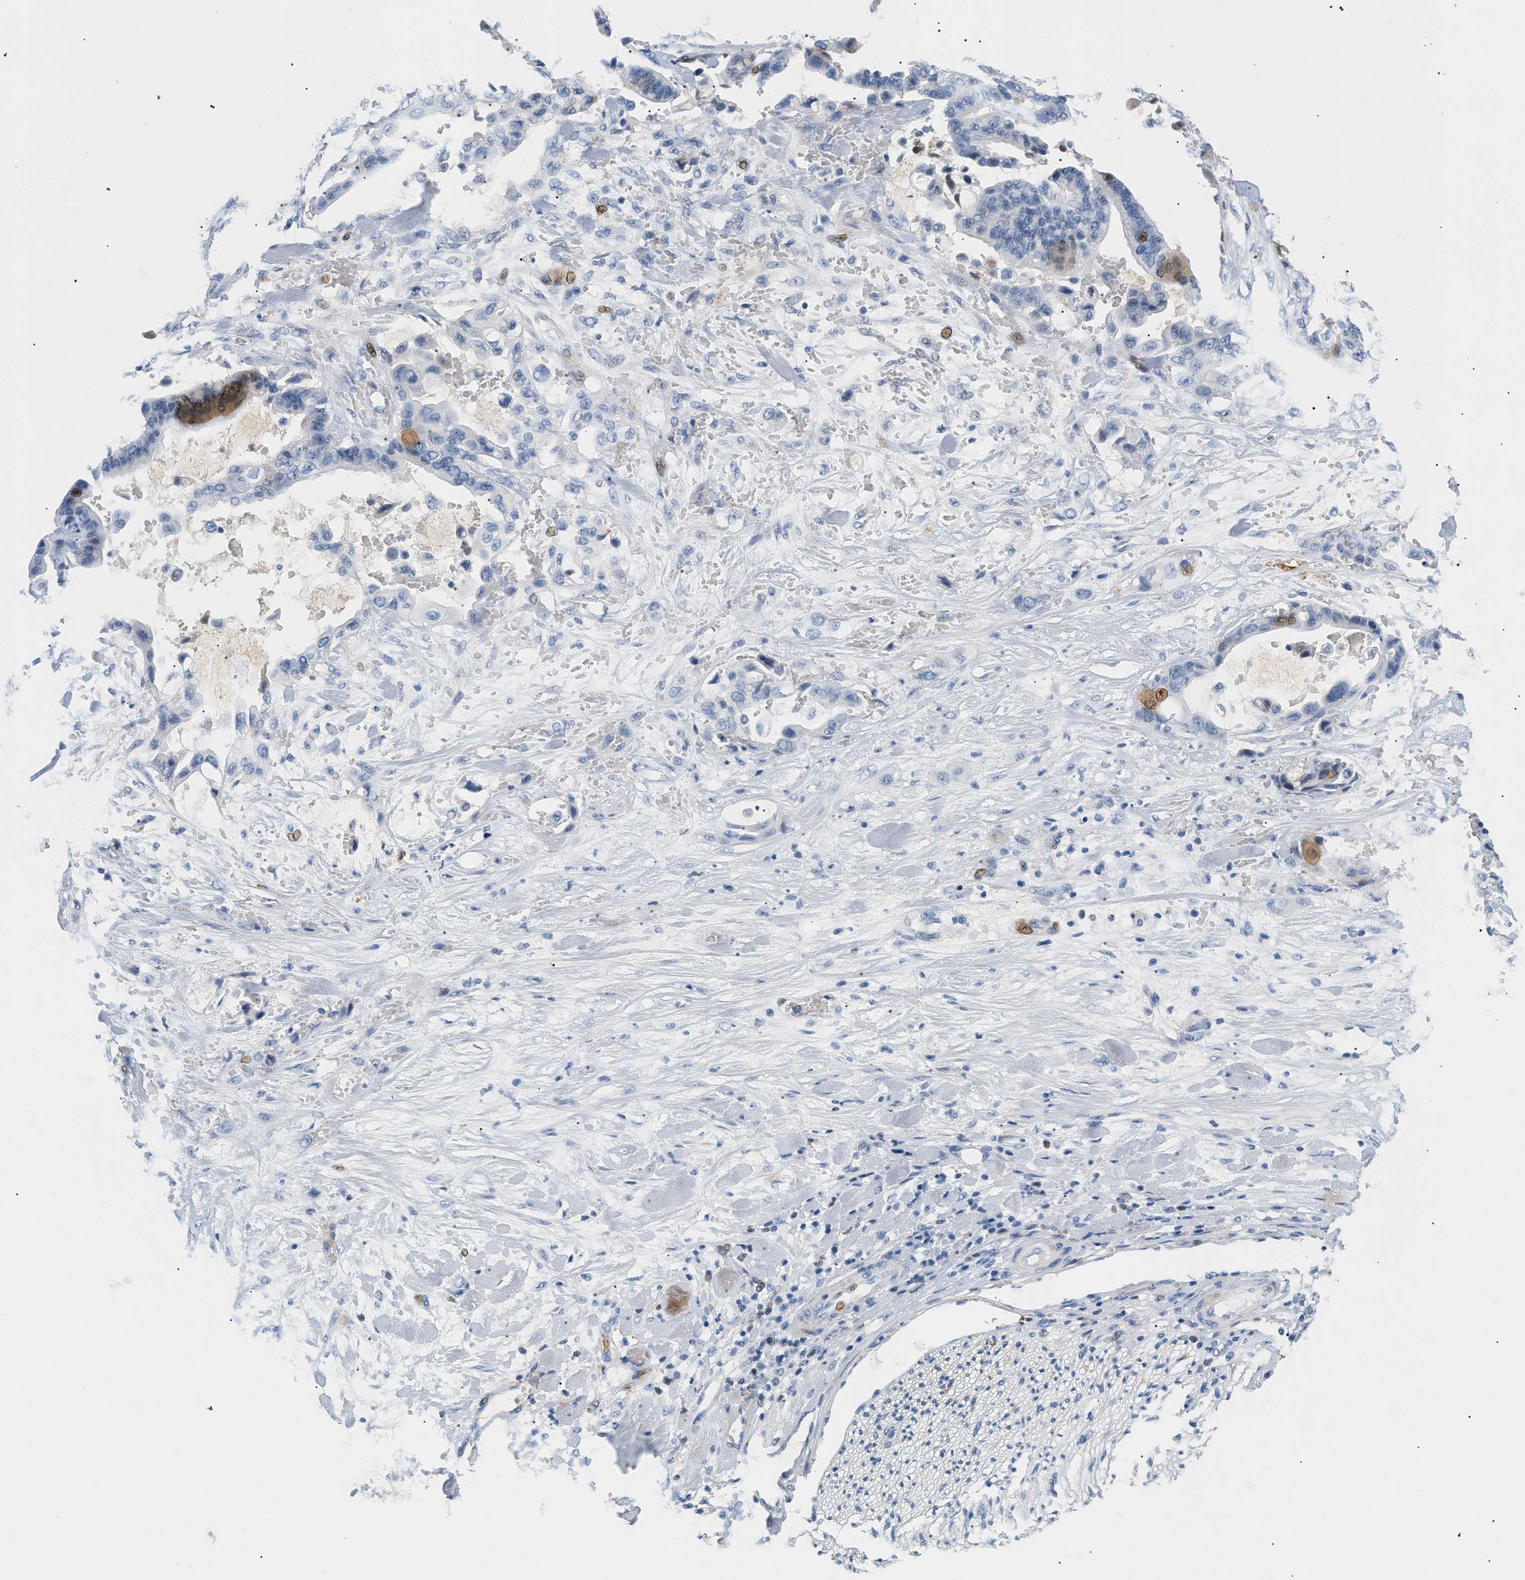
{"staining": {"intensity": "moderate", "quantity": "<25%", "location": "nuclear"}, "tissue": "liver cancer", "cell_type": "Tumor cells", "image_type": "cancer", "snomed": [{"axis": "morphology", "description": "Cholangiocarcinoma"}, {"axis": "topography", "description": "Liver"}], "caption": "Moderate nuclear protein expression is present in approximately <25% of tumor cells in liver cholangiocarcinoma.", "gene": "CFH", "patient": {"sex": "female", "age": 61}}